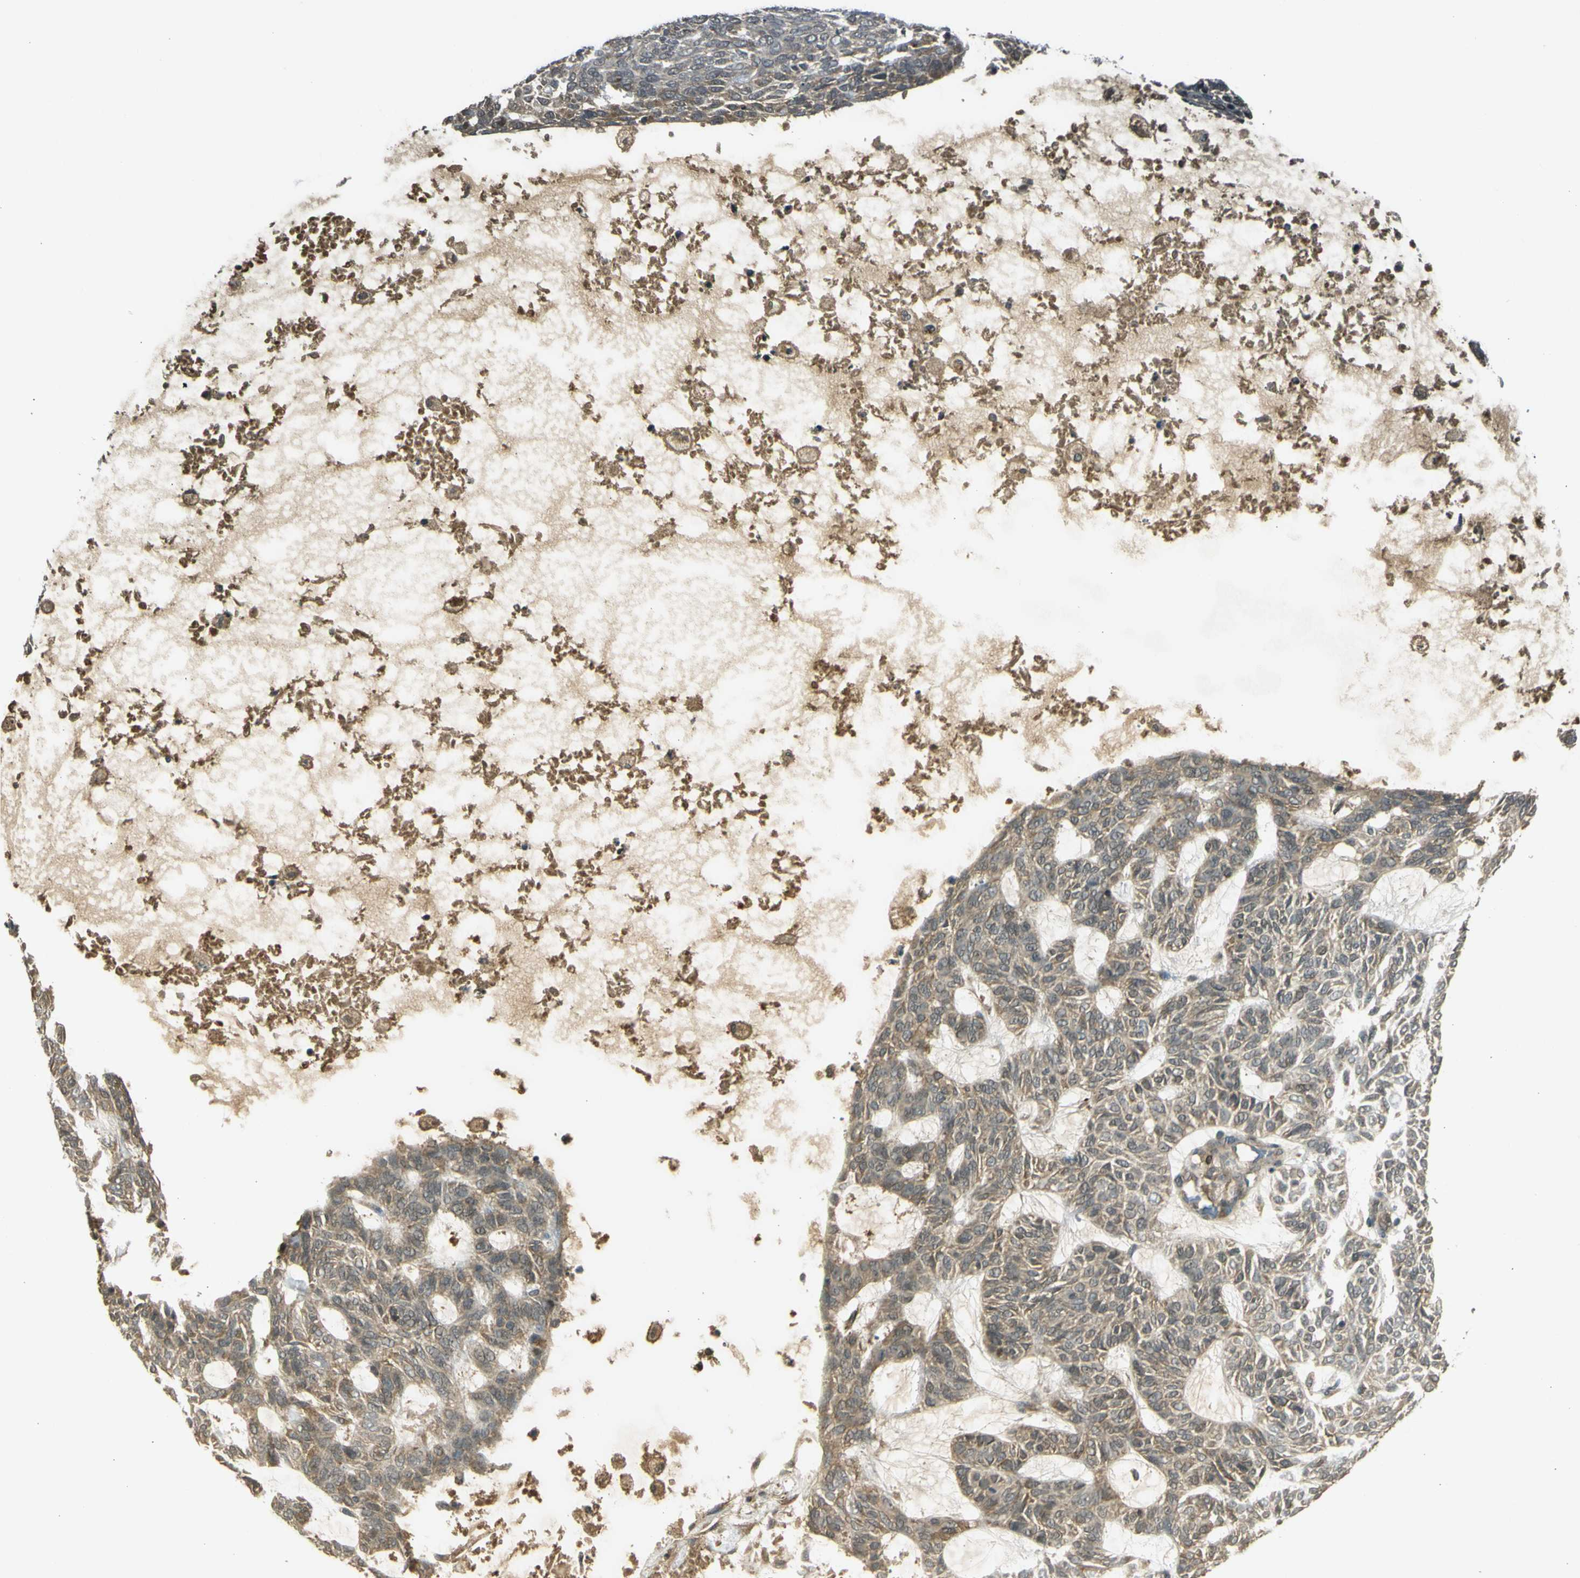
{"staining": {"intensity": "weak", "quantity": "<25%", "location": "cytoplasmic/membranous"}, "tissue": "skin cancer", "cell_type": "Tumor cells", "image_type": "cancer", "snomed": [{"axis": "morphology", "description": "Basal cell carcinoma"}, {"axis": "topography", "description": "Skin"}], "caption": "Histopathology image shows no significant protein positivity in tumor cells of skin basal cell carcinoma.", "gene": "GMEB2", "patient": {"sex": "male", "age": 87}}